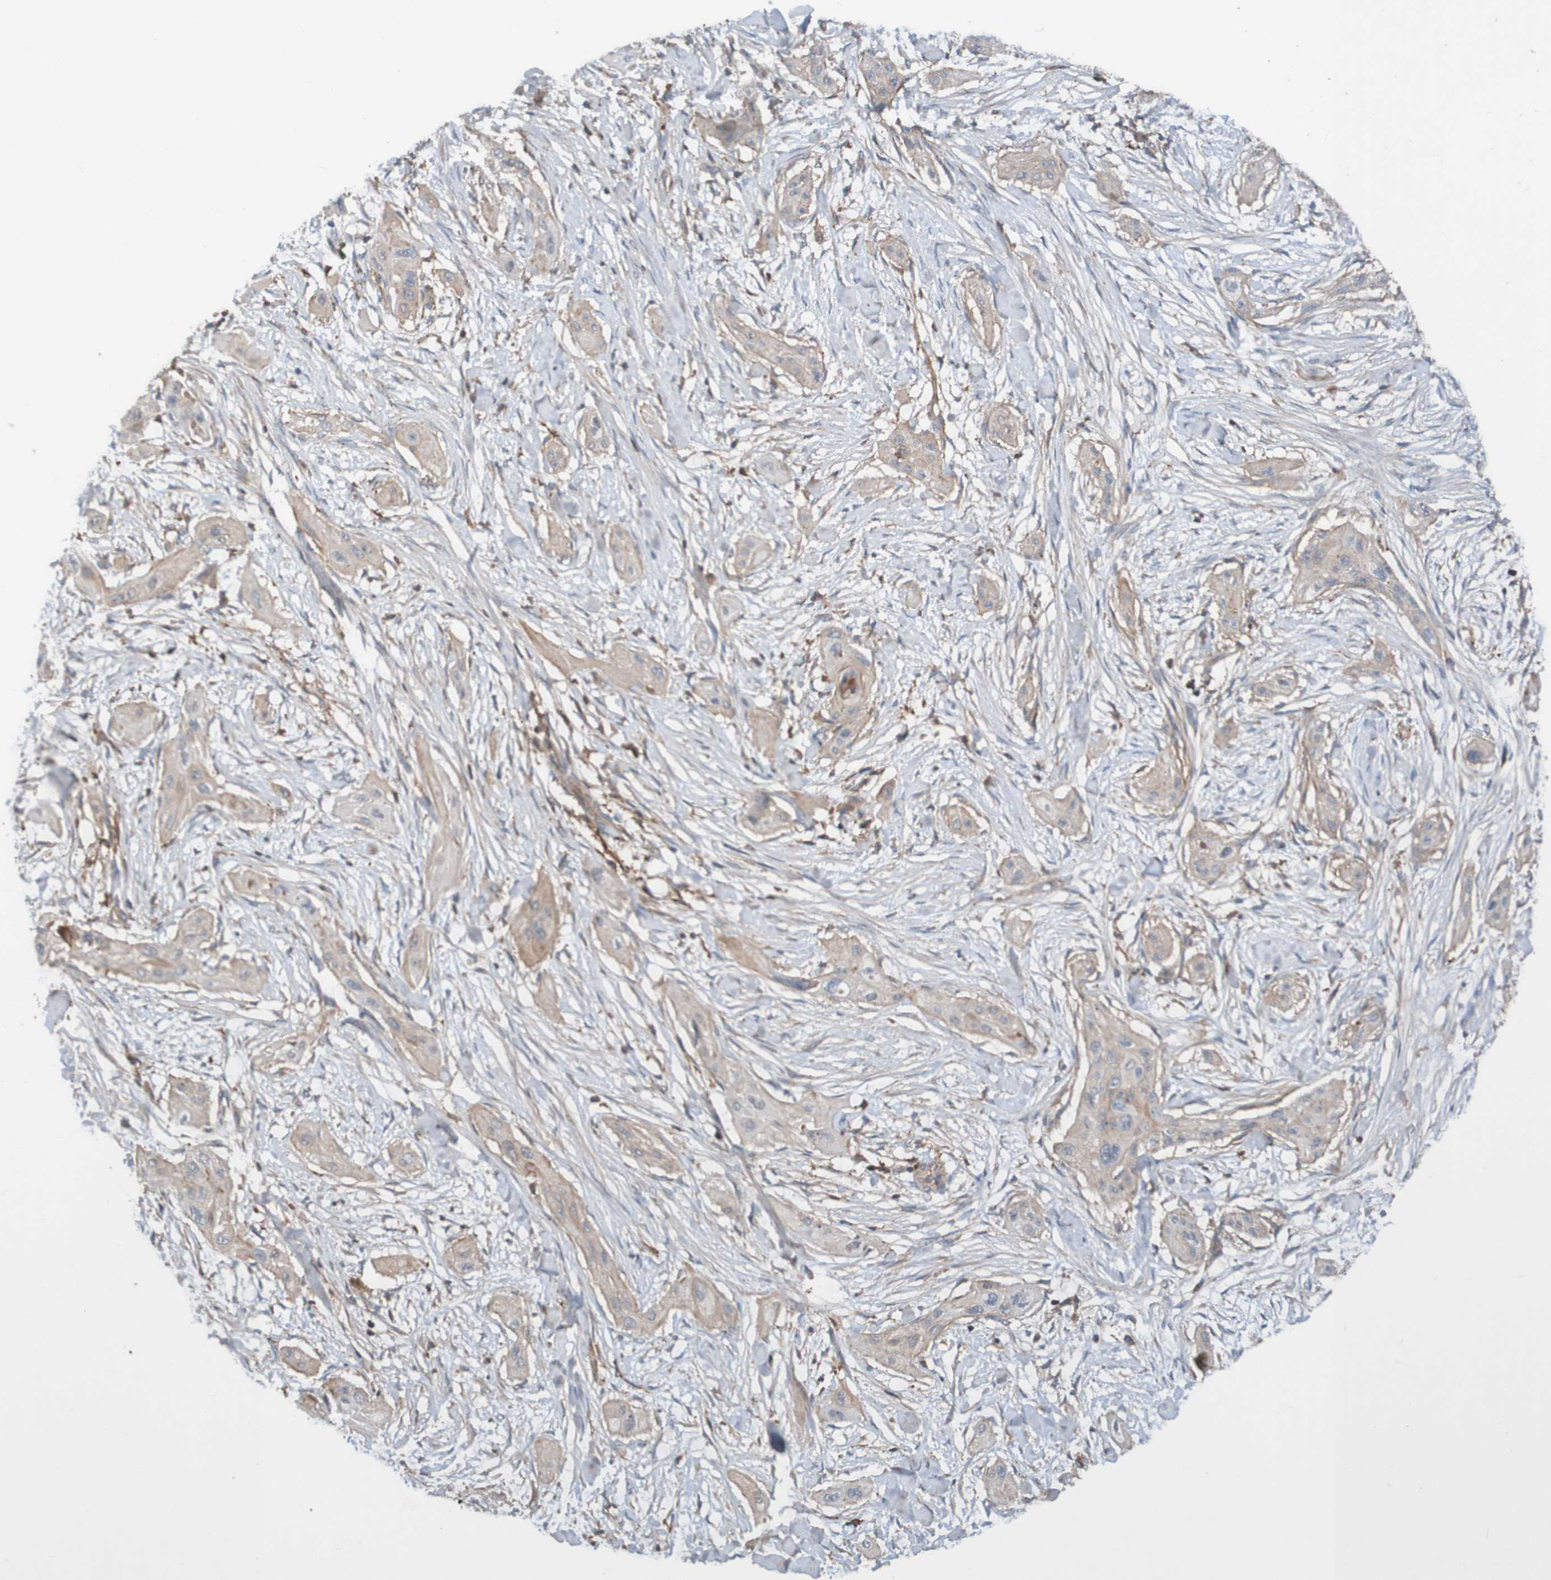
{"staining": {"intensity": "weak", "quantity": ">75%", "location": "cytoplasmic/membranous"}, "tissue": "lung cancer", "cell_type": "Tumor cells", "image_type": "cancer", "snomed": [{"axis": "morphology", "description": "Squamous cell carcinoma, NOS"}, {"axis": "topography", "description": "Lung"}], "caption": "Brown immunohistochemical staining in lung squamous cell carcinoma displays weak cytoplasmic/membranous expression in about >75% of tumor cells. The staining is performed using DAB brown chromogen to label protein expression. The nuclei are counter-stained blue using hematoxylin.", "gene": "PDGFB", "patient": {"sex": "female", "age": 47}}